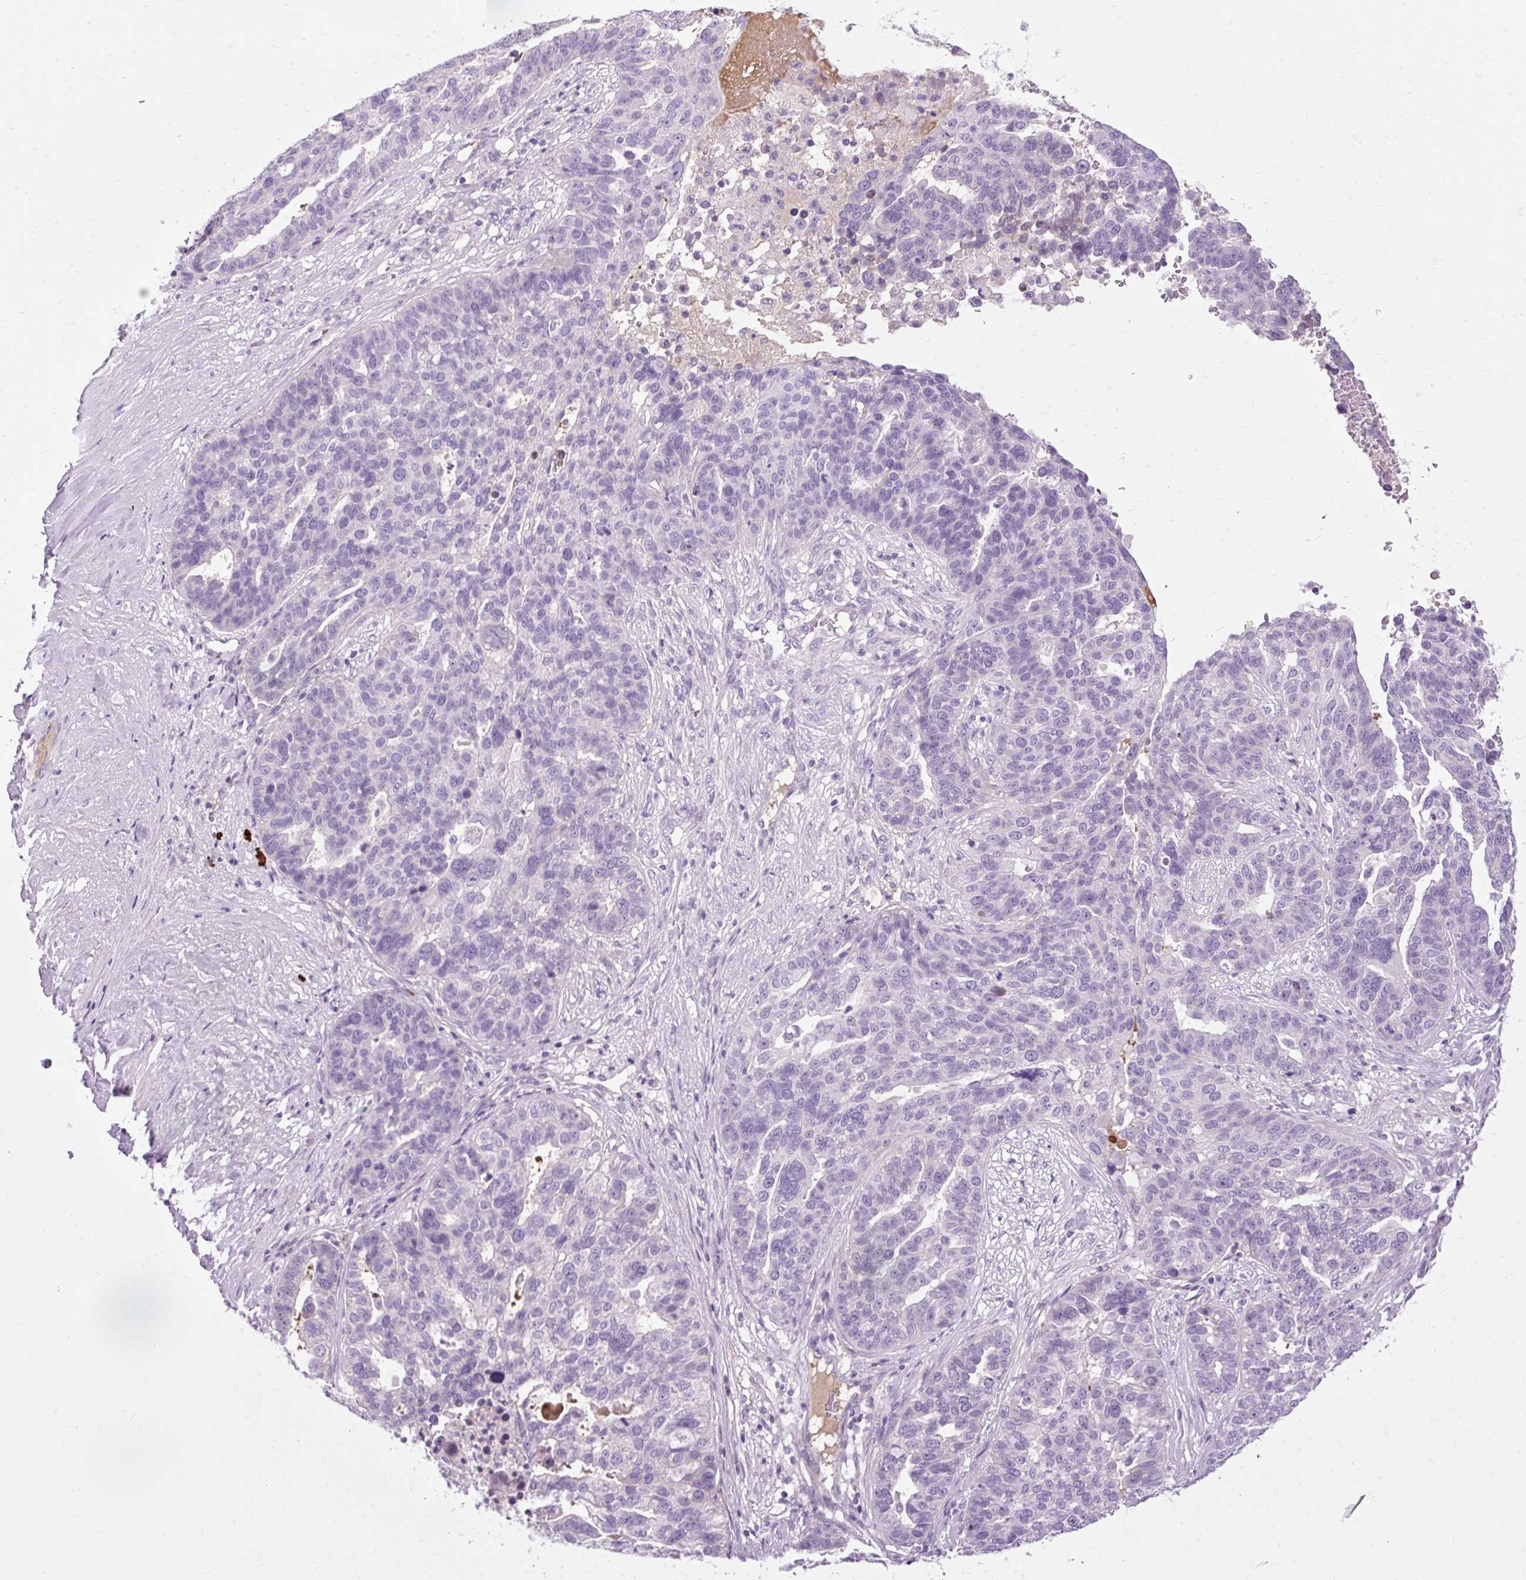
{"staining": {"intensity": "negative", "quantity": "none", "location": "none"}, "tissue": "ovarian cancer", "cell_type": "Tumor cells", "image_type": "cancer", "snomed": [{"axis": "morphology", "description": "Cystadenocarcinoma, serous, NOS"}, {"axis": "topography", "description": "Ovary"}], "caption": "This is an IHC histopathology image of human ovarian cancer (serous cystadenocarcinoma). There is no positivity in tumor cells.", "gene": "ARRDC2", "patient": {"sex": "female", "age": 59}}